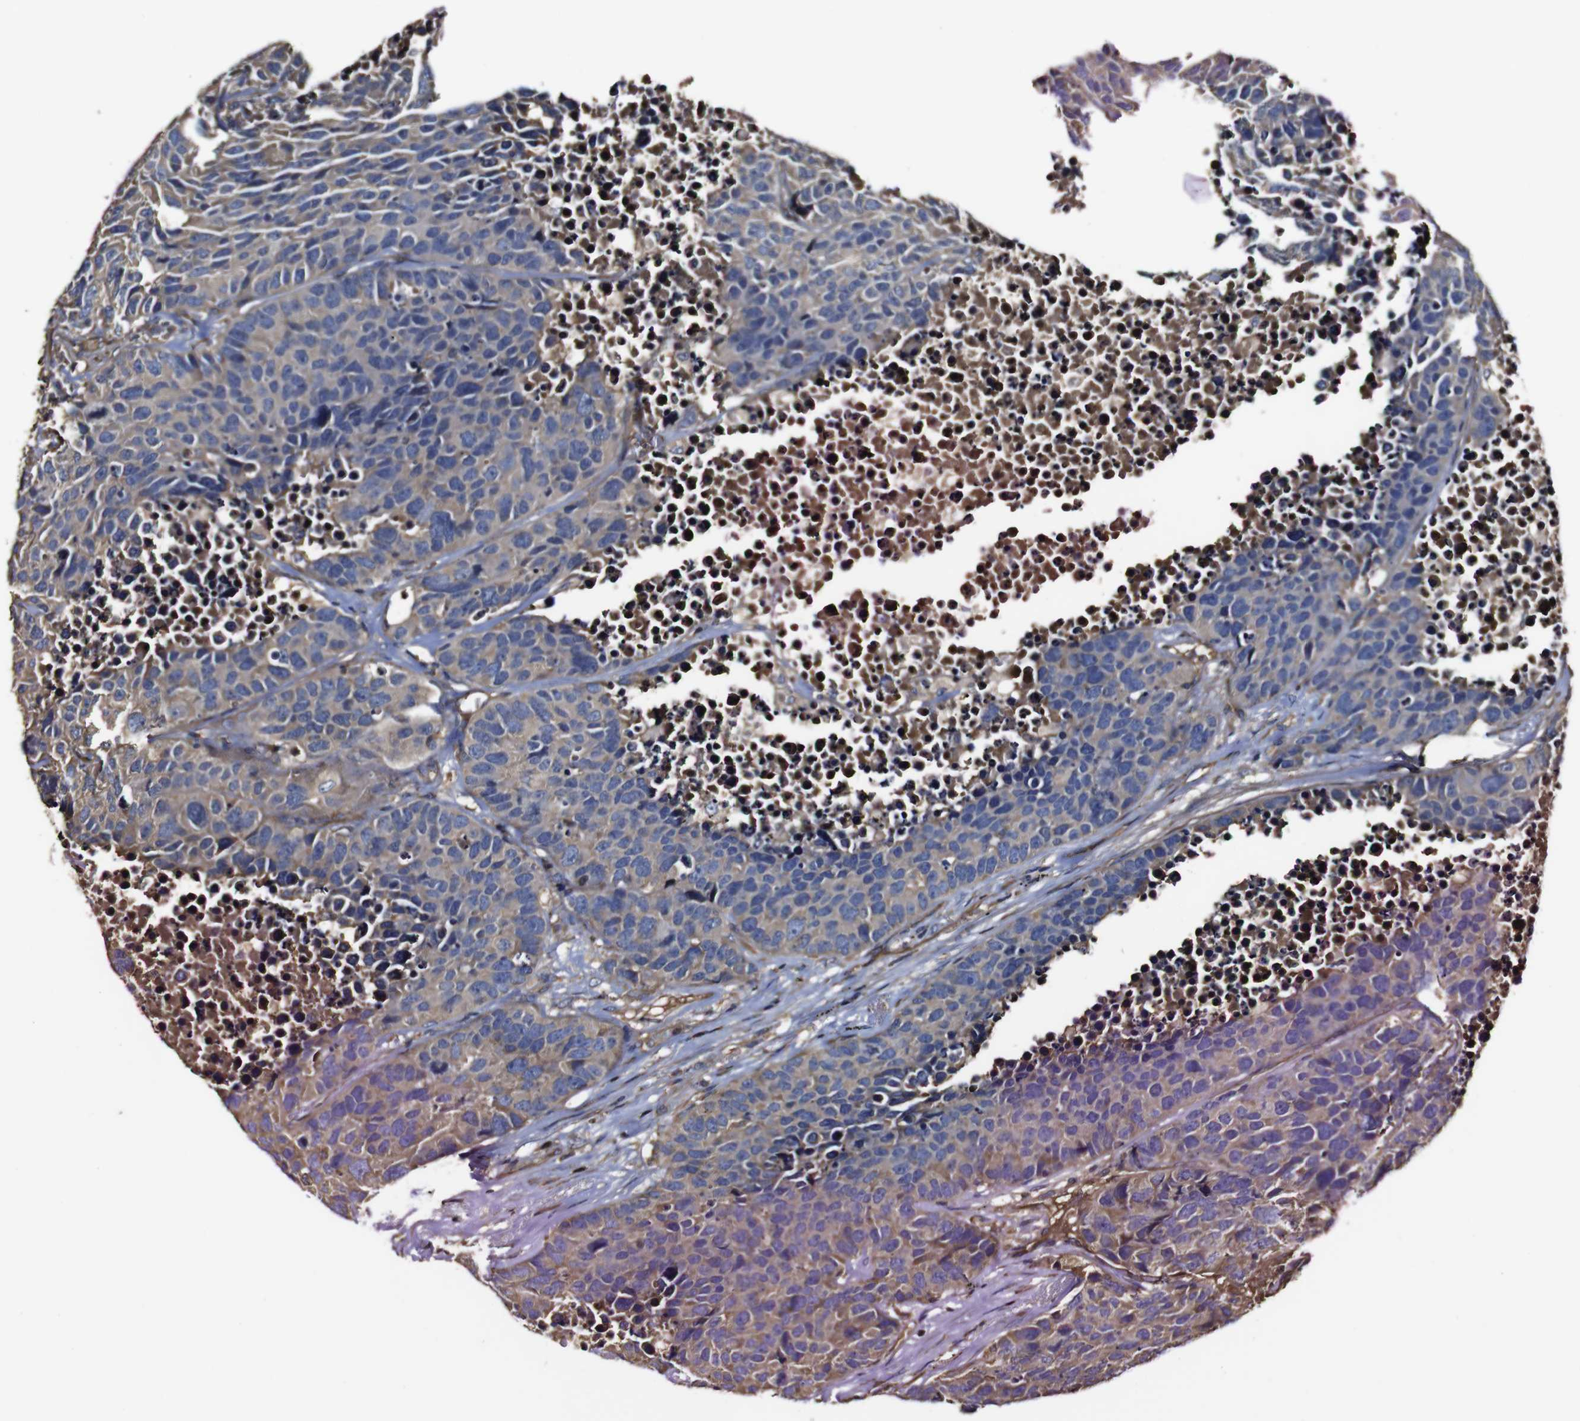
{"staining": {"intensity": "weak", "quantity": "<25%", "location": "cytoplasmic/membranous"}, "tissue": "carcinoid", "cell_type": "Tumor cells", "image_type": "cancer", "snomed": [{"axis": "morphology", "description": "Carcinoid, malignant, NOS"}, {"axis": "topography", "description": "Lung"}], "caption": "Immunohistochemical staining of human carcinoid exhibits no significant positivity in tumor cells.", "gene": "MSN", "patient": {"sex": "male", "age": 60}}